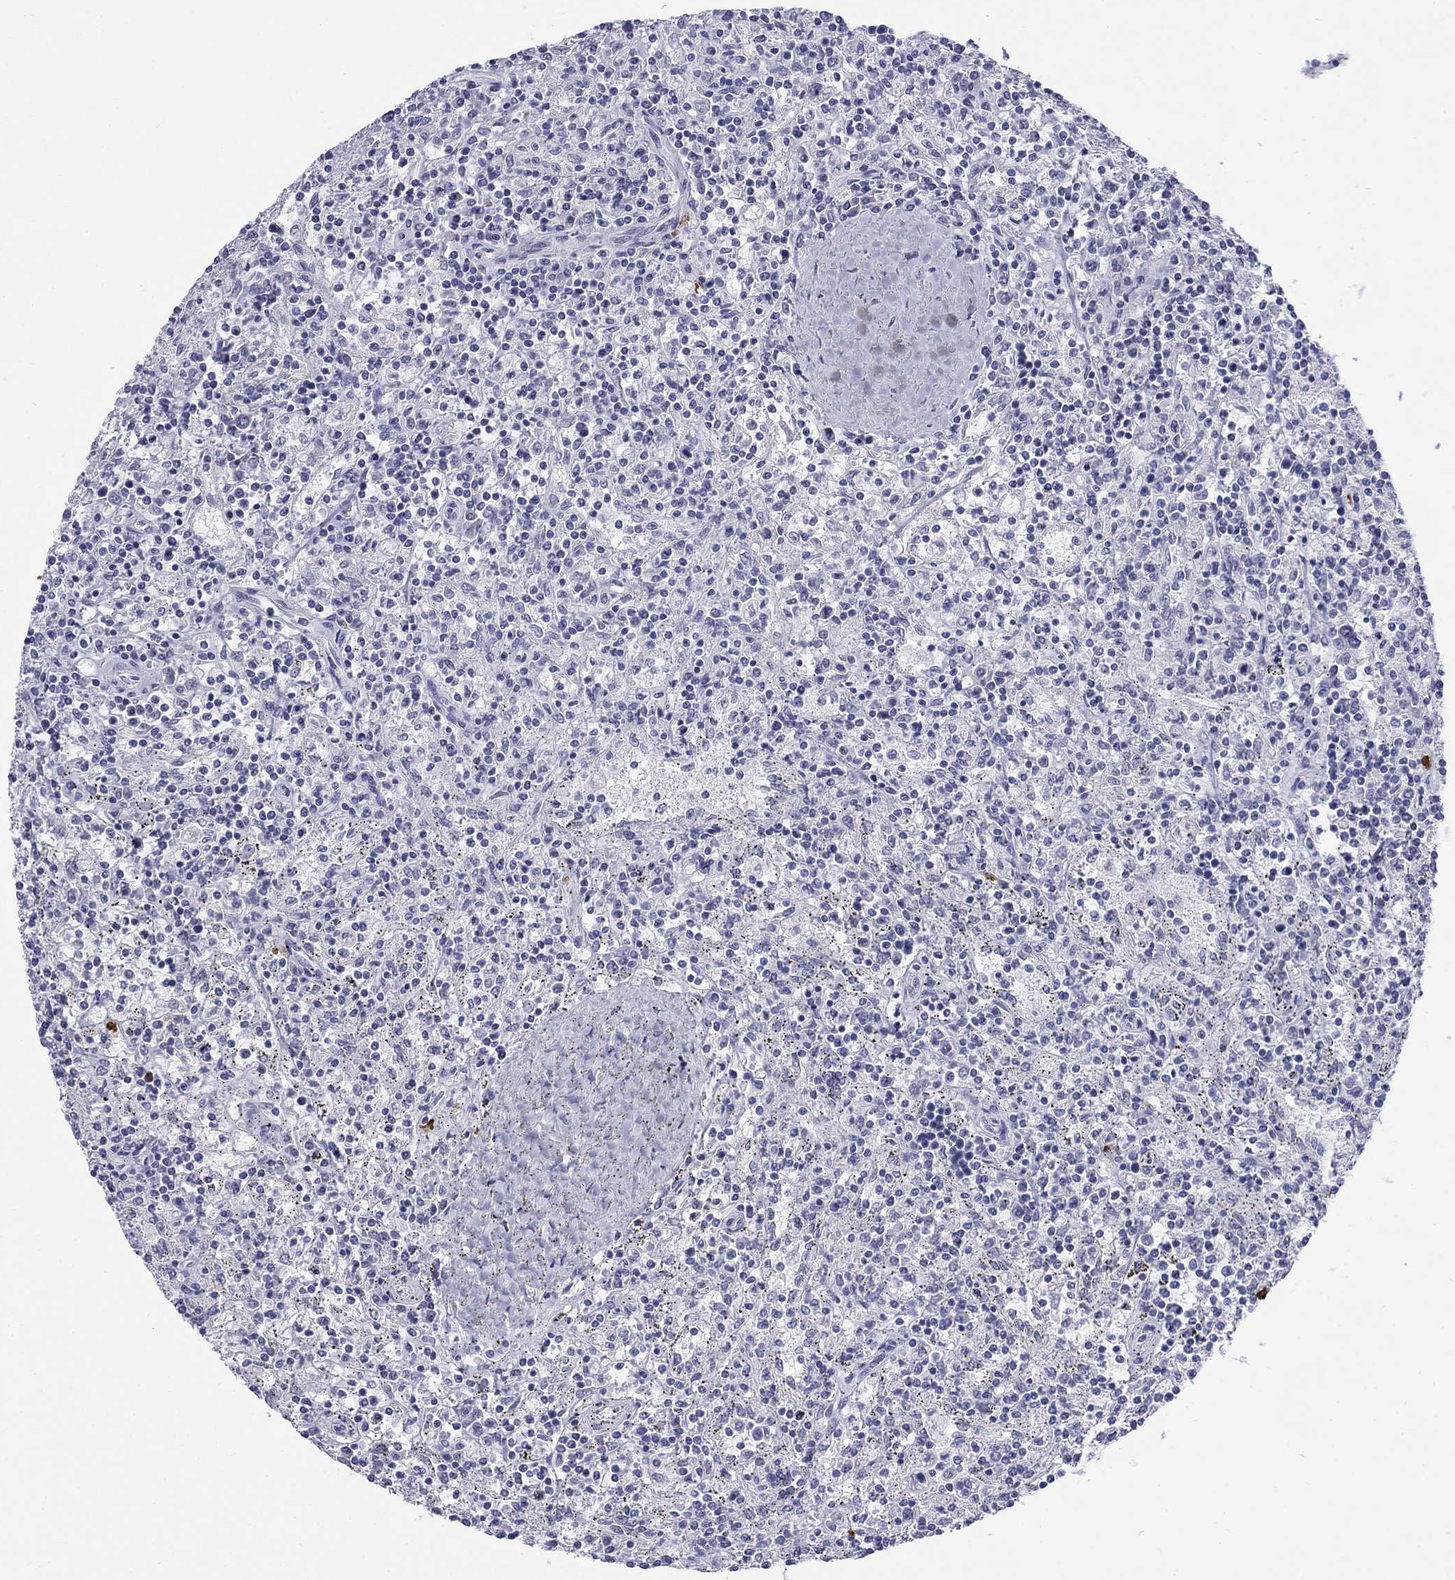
{"staining": {"intensity": "negative", "quantity": "none", "location": "none"}, "tissue": "lymphoma", "cell_type": "Tumor cells", "image_type": "cancer", "snomed": [{"axis": "morphology", "description": "Malignant lymphoma, non-Hodgkin's type, Low grade"}, {"axis": "topography", "description": "Spleen"}], "caption": "Lymphoma was stained to show a protein in brown. There is no significant staining in tumor cells.", "gene": "ECEL1", "patient": {"sex": "male", "age": 62}}